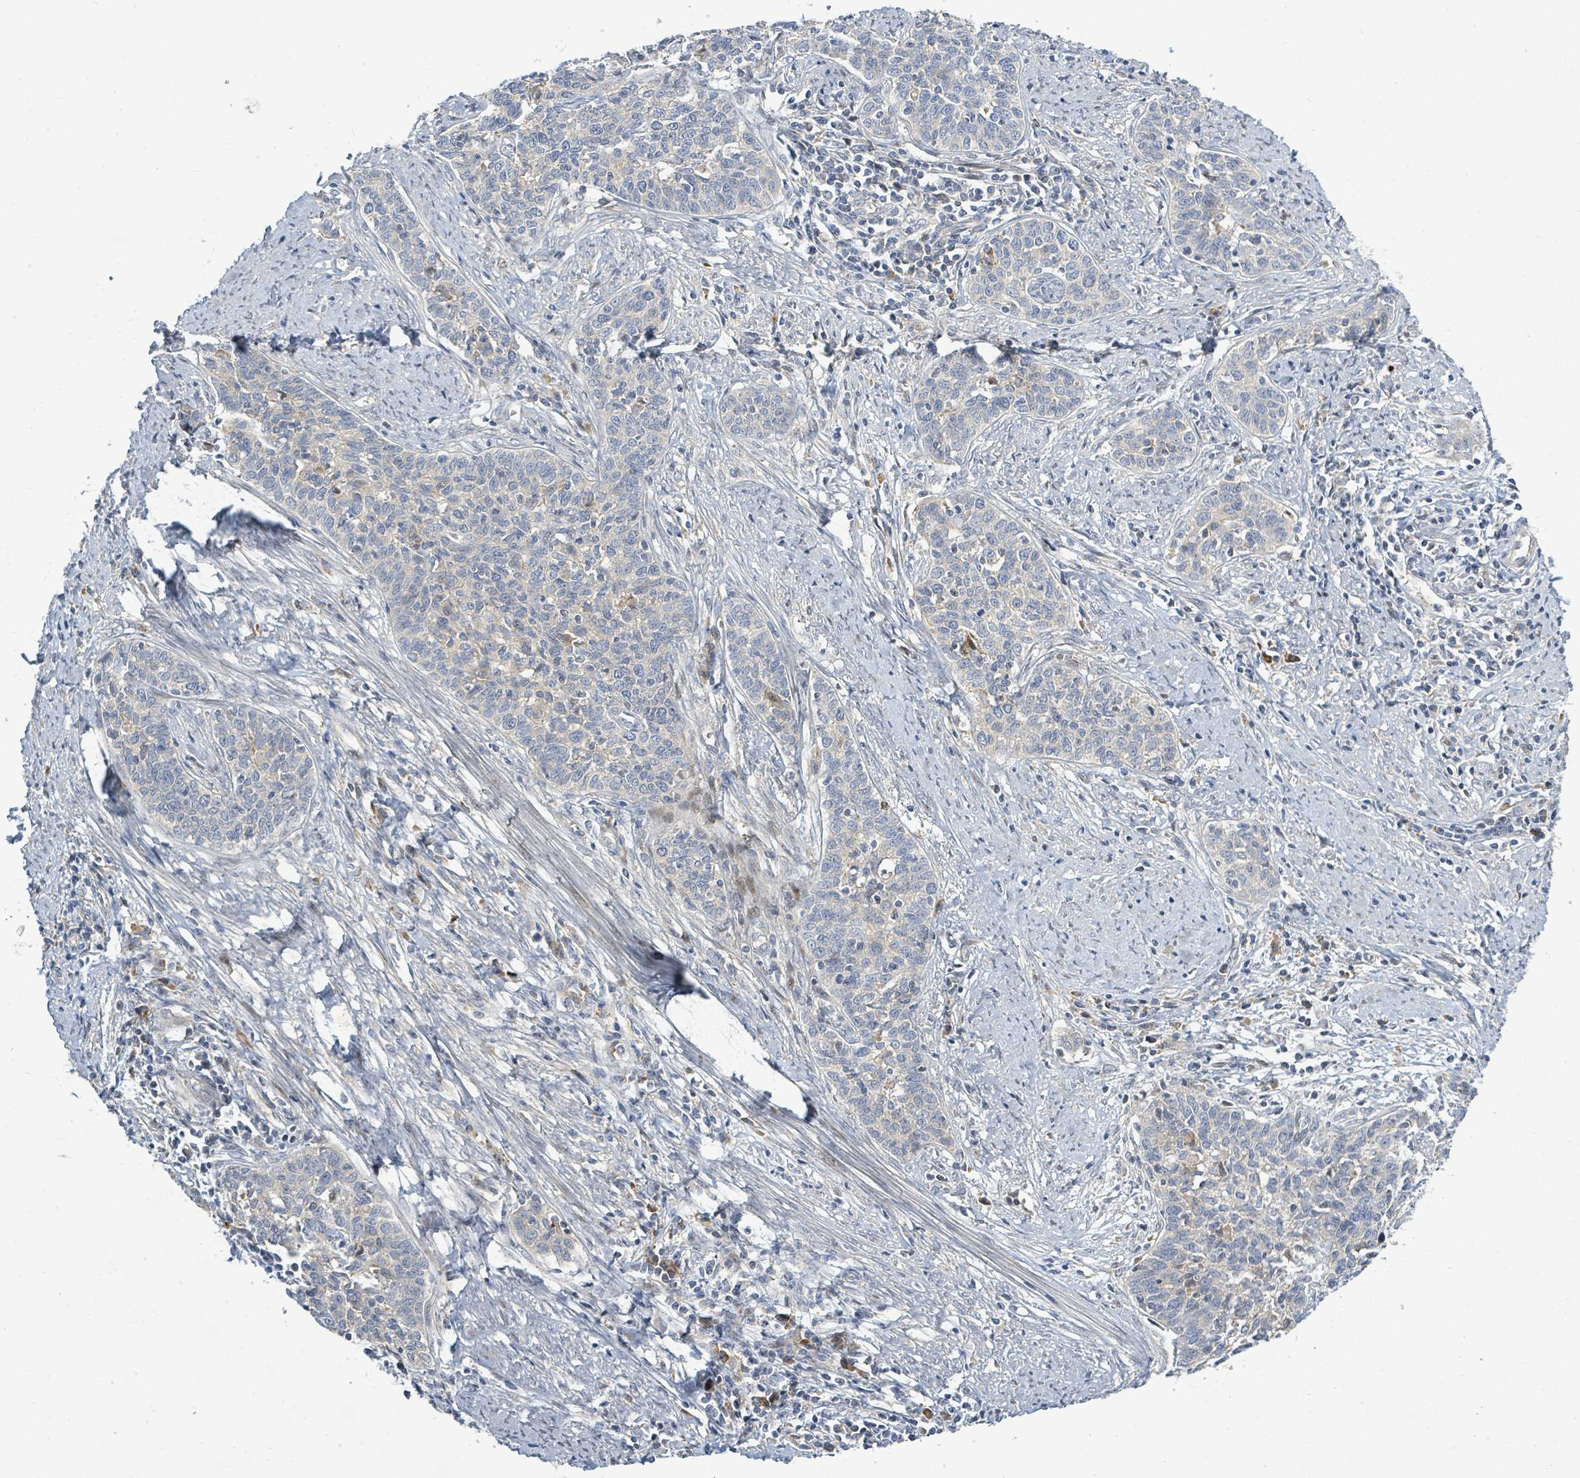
{"staining": {"intensity": "negative", "quantity": "none", "location": "none"}, "tissue": "cervical cancer", "cell_type": "Tumor cells", "image_type": "cancer", "snomed": [{"axis": "morphology", "description": "Squamous cell carcinoma, NOS"}, {"axis": "topography", "description": "Cervix"}], "caption": "High power microscopy histopathology image of an immunohistochemistry (IHC) photomicrograph of squamous cell carcinoma (cervical), revealing no significant positivity in tumor cells.", "gene": "CFAP210", "patient": {"sex": "female", "age": 39}}